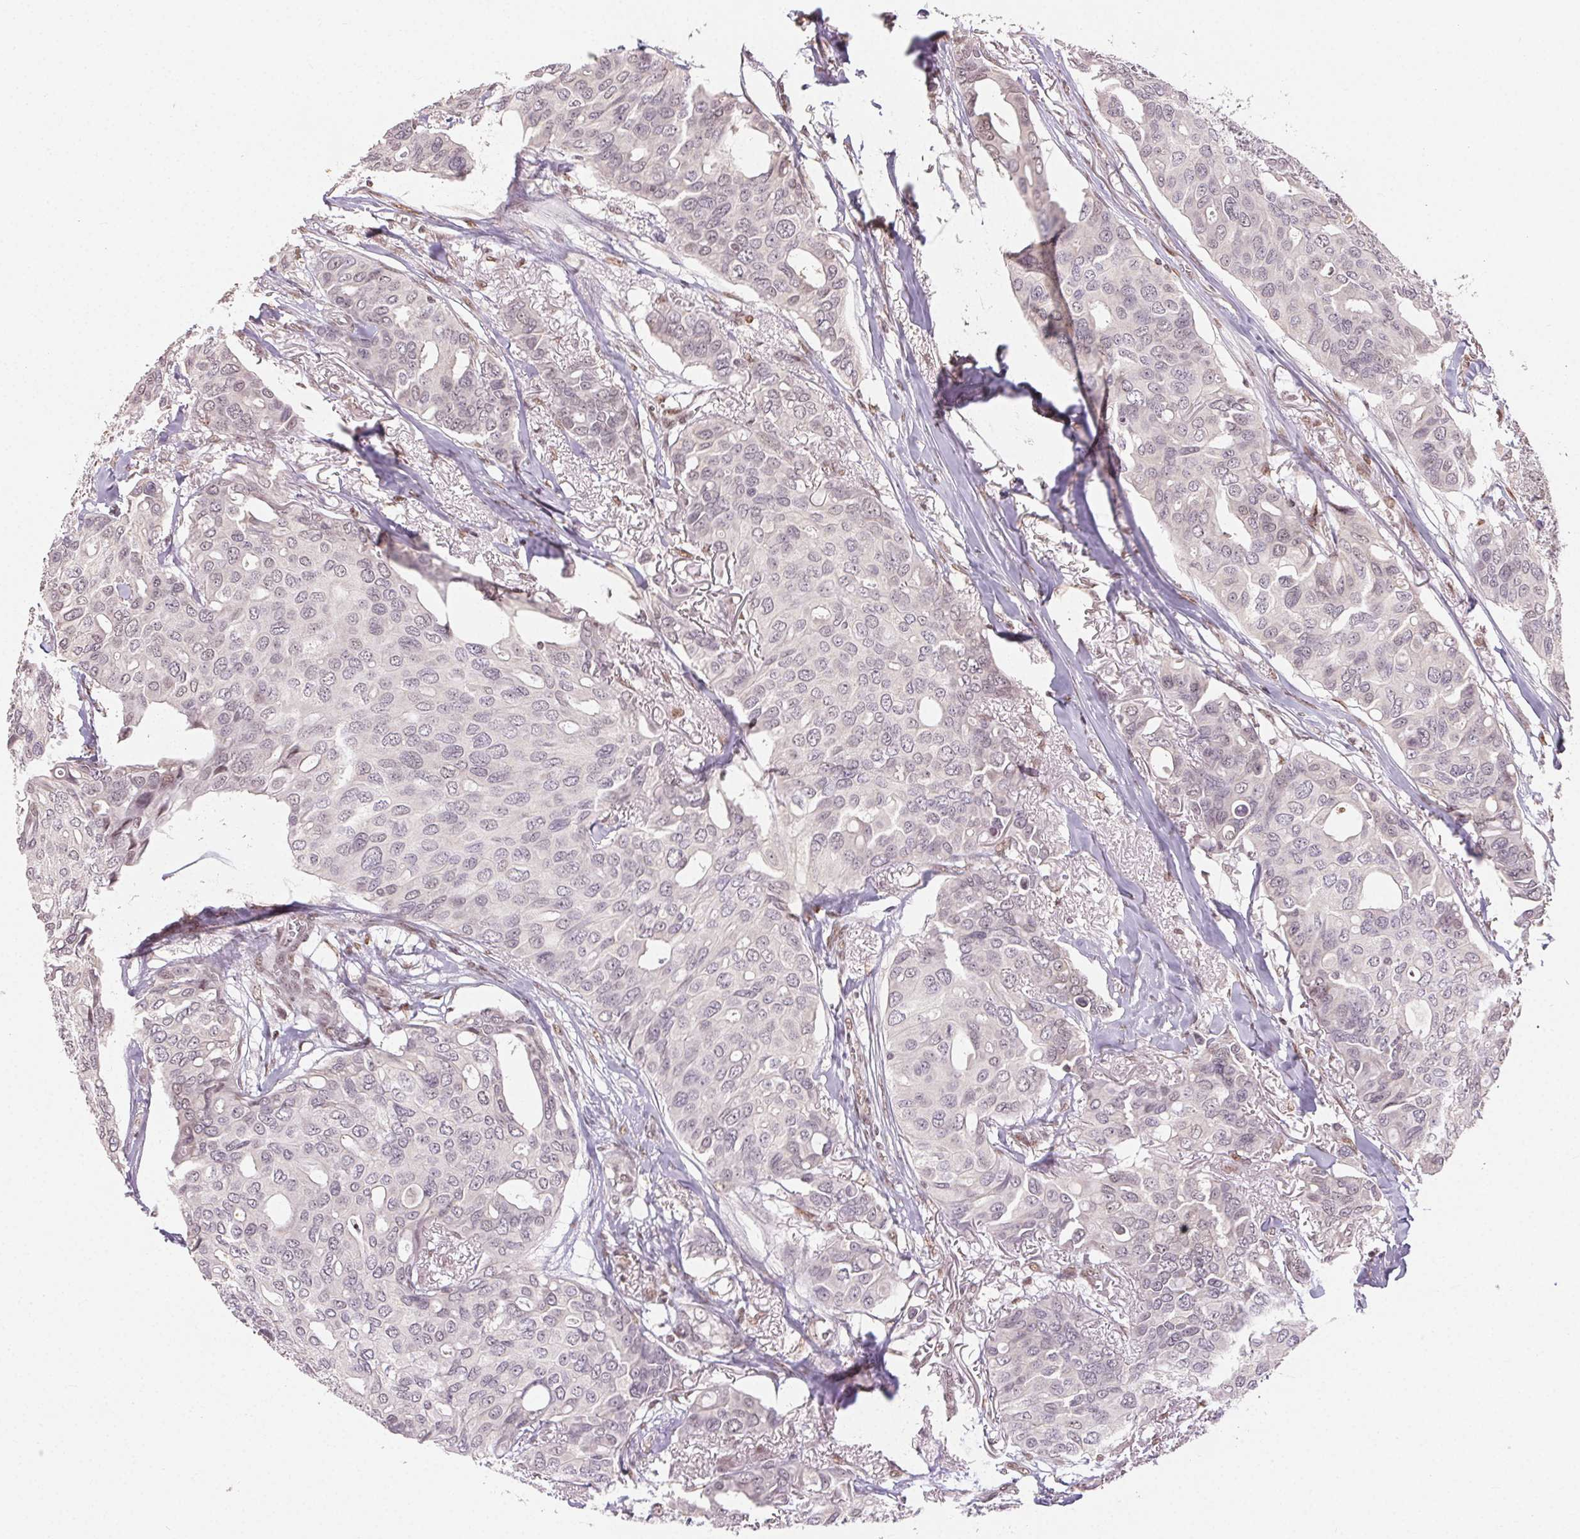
{"staining": {"intensity": "negative", "quantity": "none", "location": "none"}, "tissue": "breast cancer", "cell_type": "Tumor cells", "image_type": "cancer", "snomed": [{"axis": "morphology", "description": "Duct carcinoma"}, {"axis": "topography", "description": "Breast"}], "caption": "This is a micrograph of immunohistochemistry staining of breast invasive ductal carcinoma, which shows no expression in tumor cells.", "gene": "MAPKAPK2", "patient": {"sex": "female", "age": 54}}